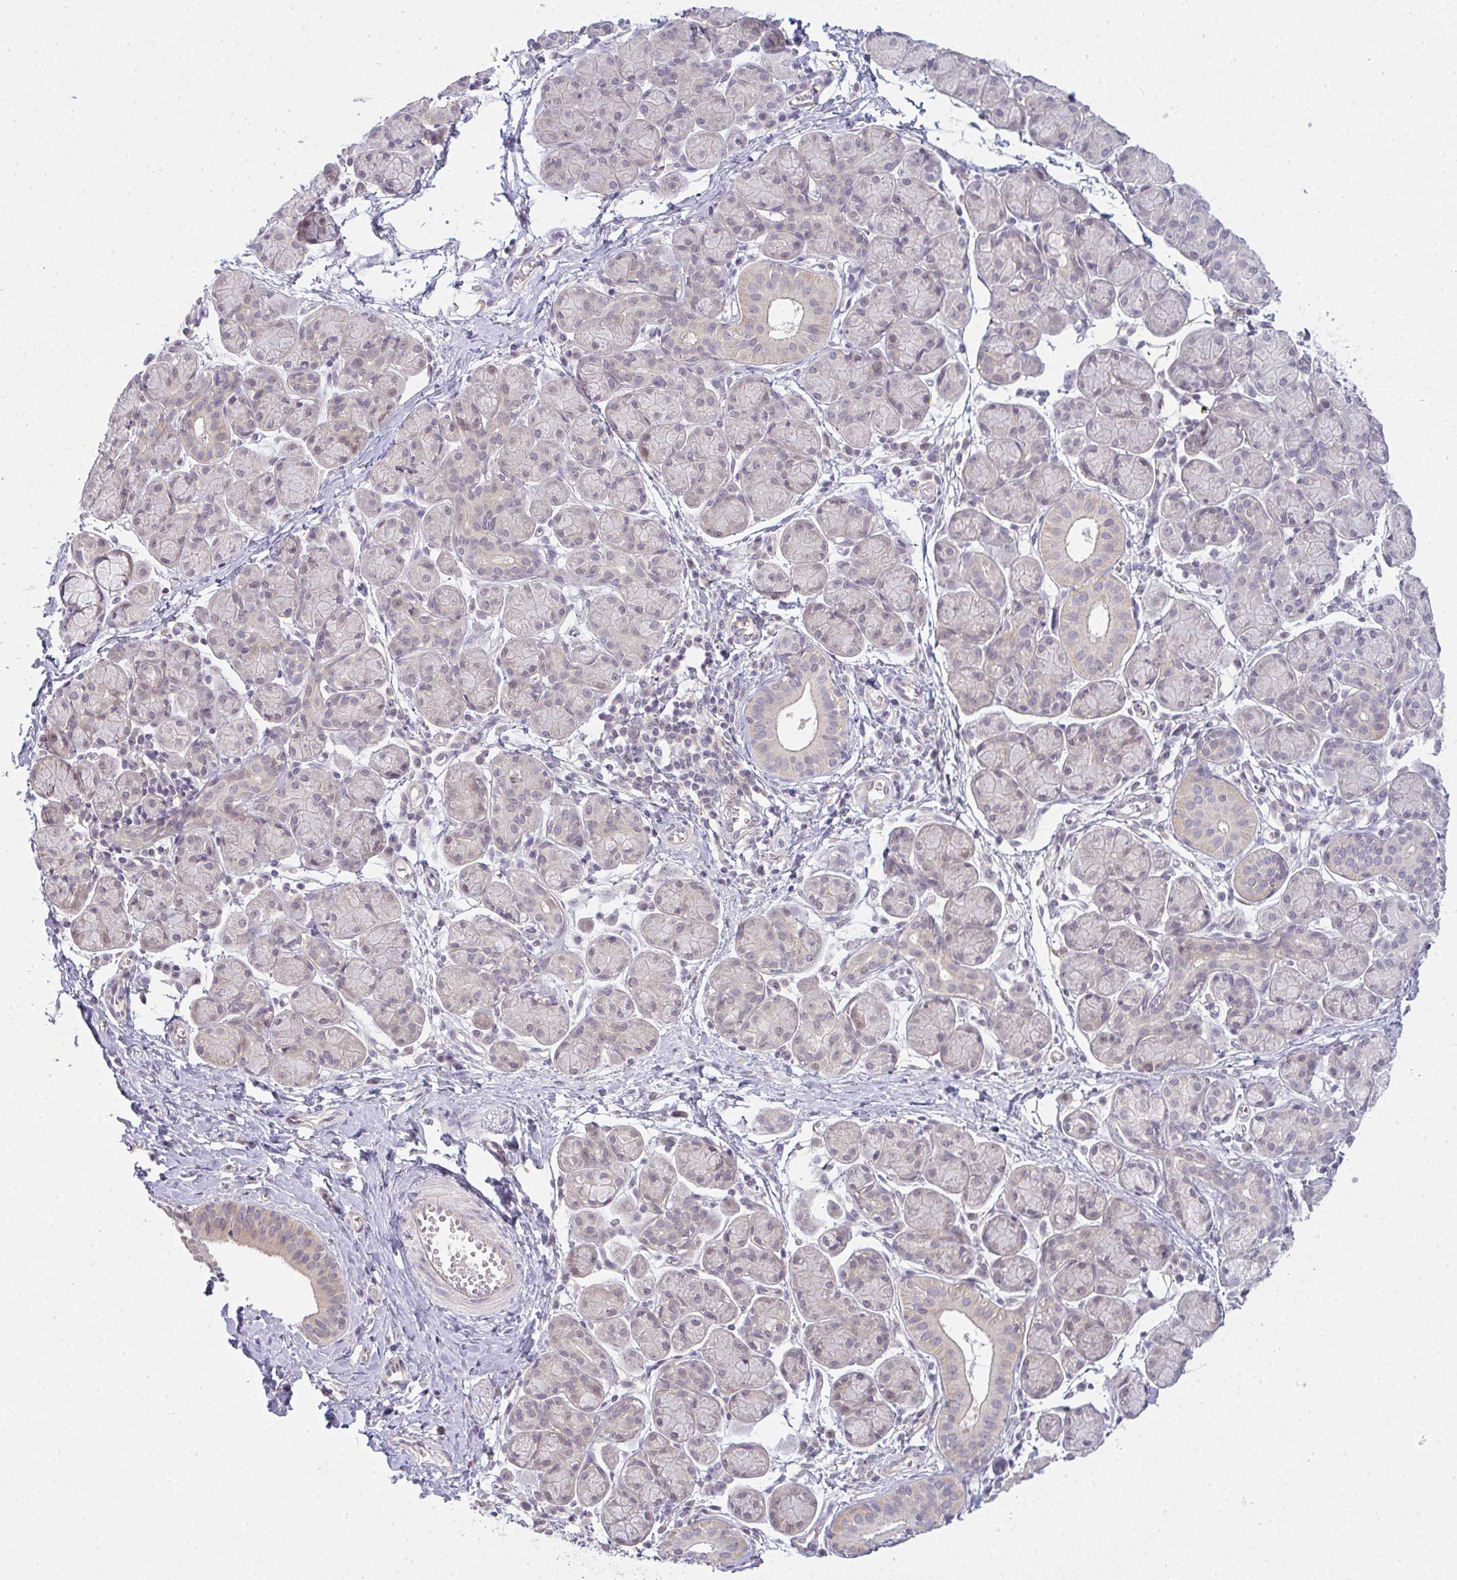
{"staining": {"intensity": "negative", "quantity": "none", "location": "none"}, "tissue": "salivary gland", "cell_type": "Glandular cells", "image_type": "normal", "snomed": [{"axis": "morphology", "description": "Normal tissue, NOS"}, {"axis": "morphology", "description": "Inflammation, NOS"}, {"axis": "topography", "description": "Lymph node"}, {"axis": "topography", "description": "Salivary gland"}], "caption": "High power microscopy histopathology image of an immunohistochemistry histopathology image of benign salivary gland, revealing no significant positivity in glandular cells. (Stains: DAB immunohistochemistry with hematoxylin counter stain, Microscopy: brightfield microscopy at high magnification).", "gene": "CSE1L", "patient": {"sex": "male", "age": 3}}